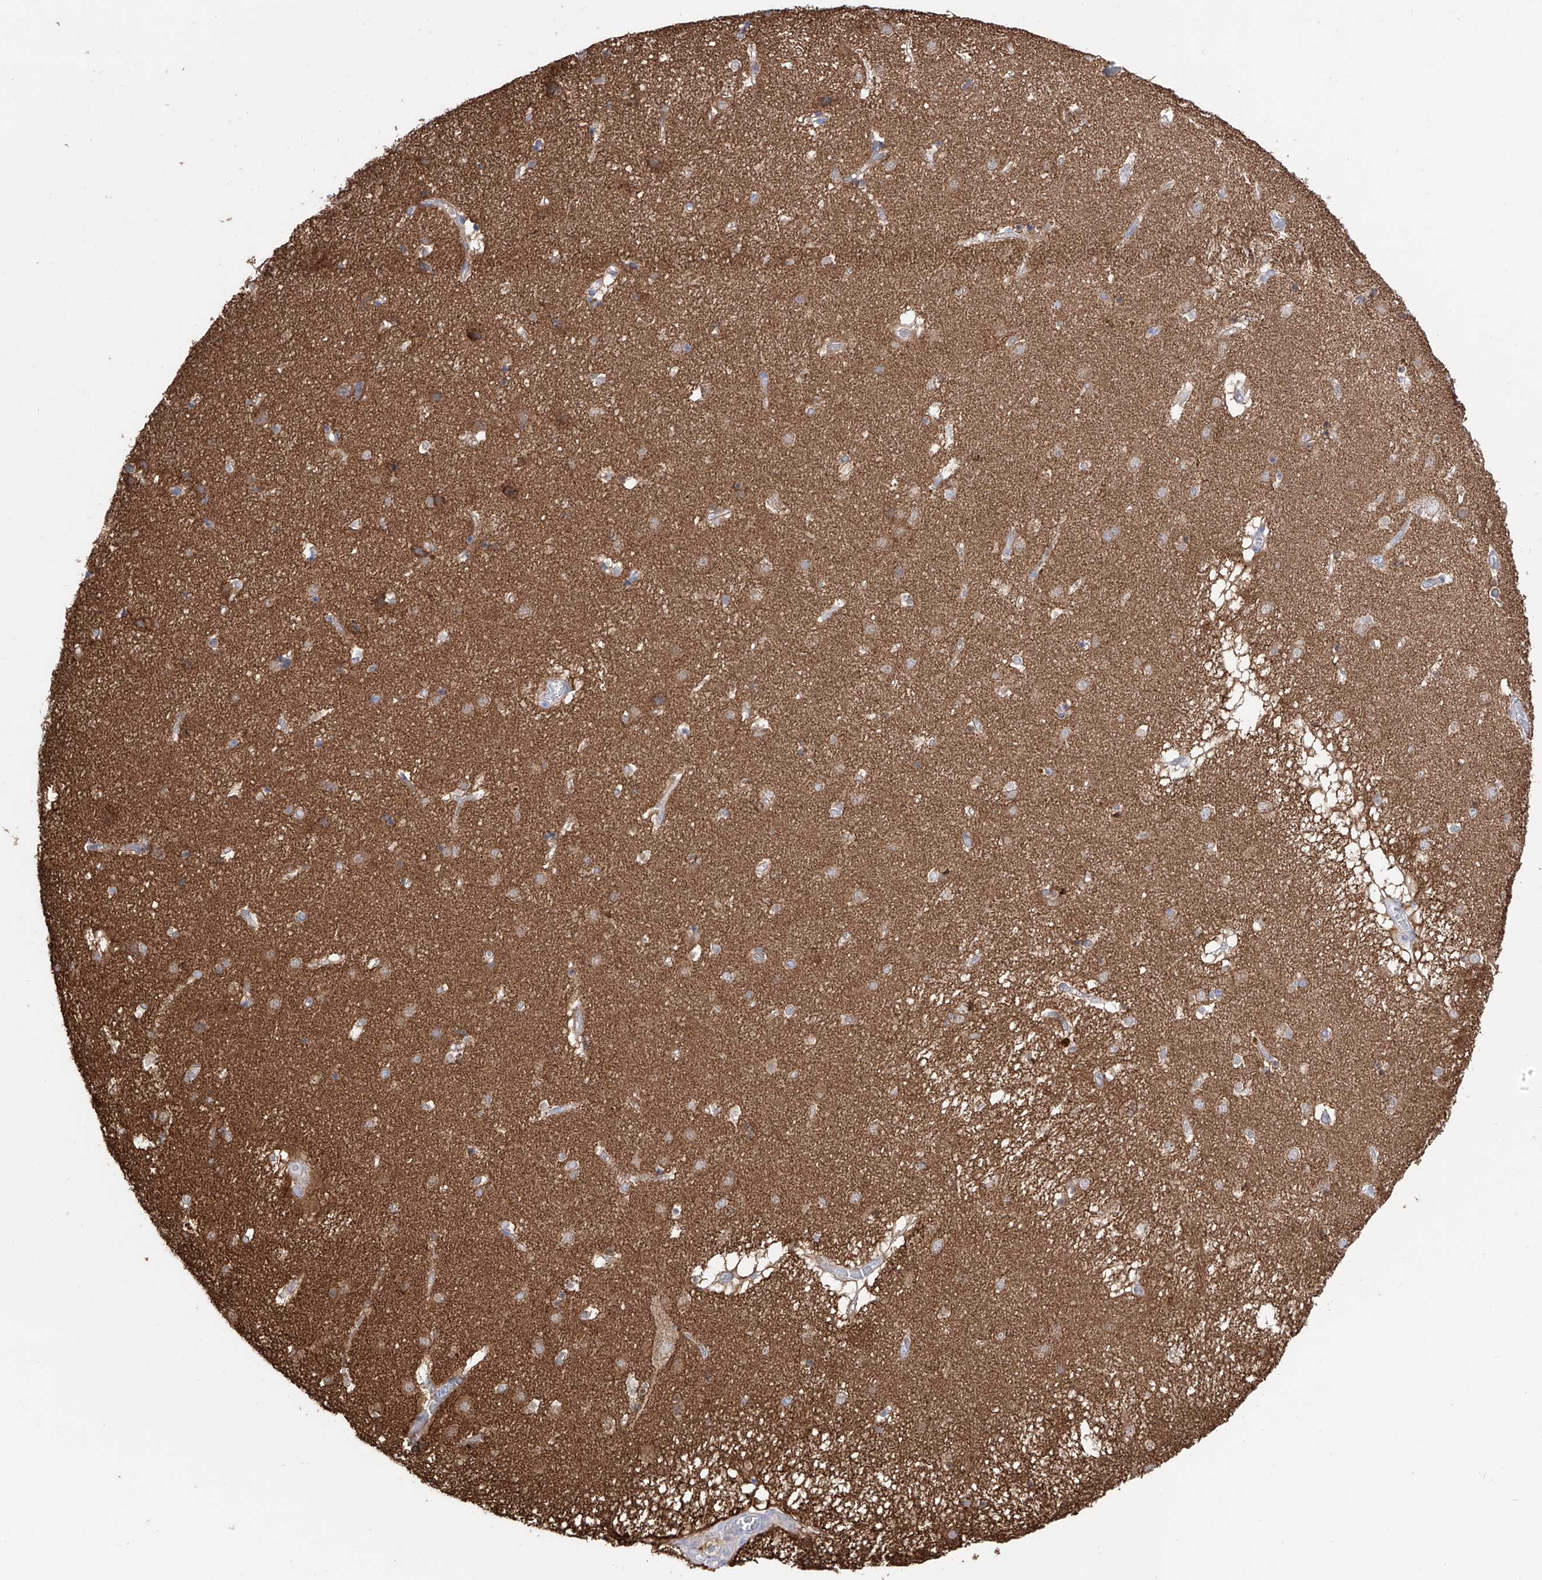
{"staining": {"intensity": "moderate", "quantity": "<25%", "location": "cytoplasmic/membranous"}, "tissue": "caudate", "cell_type": "Glial cells", "image_type": "normal", "snomed": [{"axis": "morphology", "description": "Normal tissue, NOS"}, {"axis": "topography", "description": "Lateral ventricle wall"}], "caption": "Brown immunohistochemical staining in unremarkable human caudate shows moderate cytoplasmic/membranous expression in about <25% of glial cells.", "gene": "ZNF653", "patient": {"sex": "male", "age": 70}}